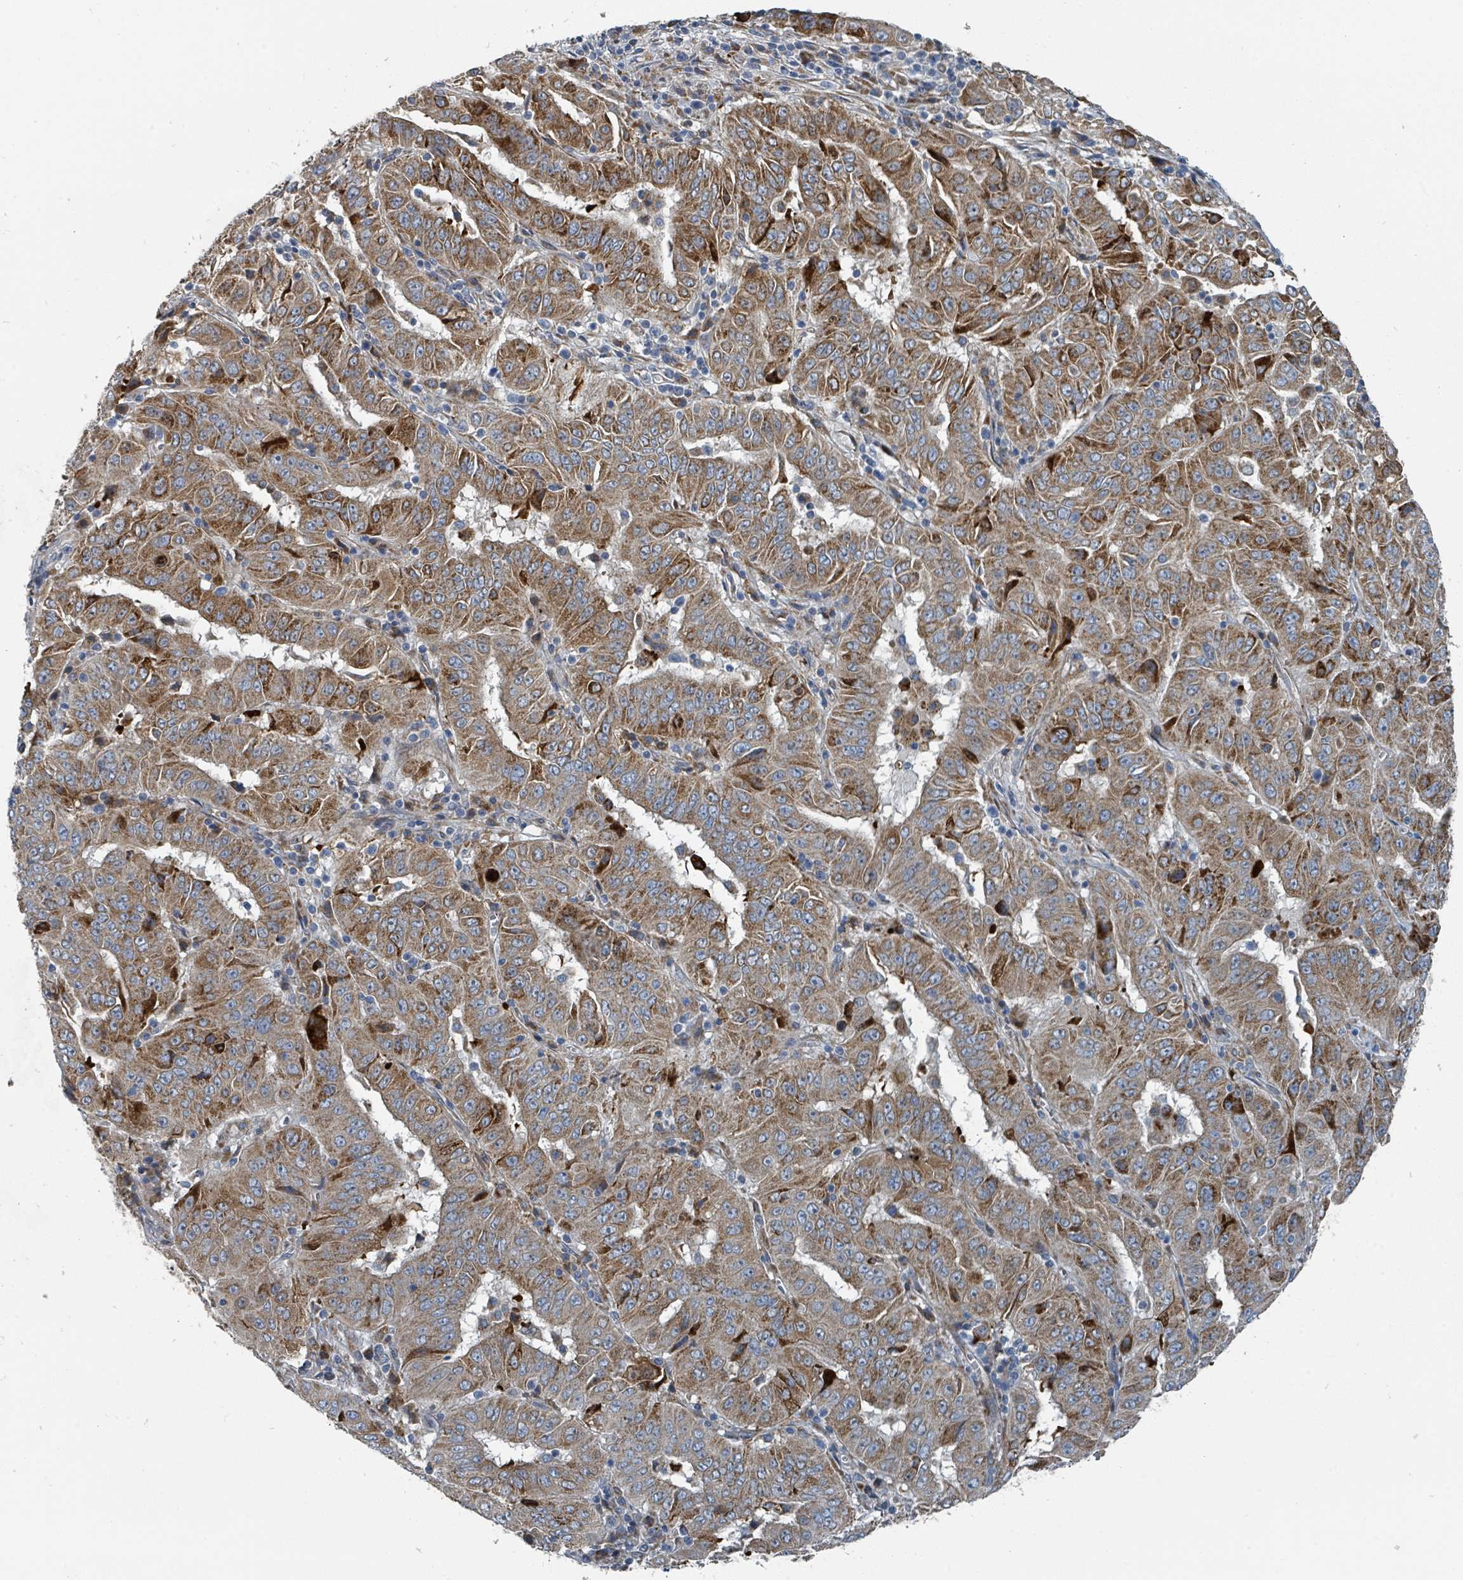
{"staining": {"intensity": "moderate", "quantity": ">75%", "location": "cytoplasmic/membranous"}, "tissue": "pancreatic cancer", "cell_type": "Tumor cells", "image_type": "cancer", "snomed": [{"axis": "morphology", "description": "Adenocarcinoma, NOS"}, {"axis": "topography", "description": "Pancreas"}], "caption": "An image showing moderate cytoplasmic/membranous expression in about >75% of tumor cells in pancreatic cancer (adenocarcinoma), as visualized by brown immunohistochemical staining.", "gene": "DIPK2A", "patient": {"sex": "male", "age": 63}}